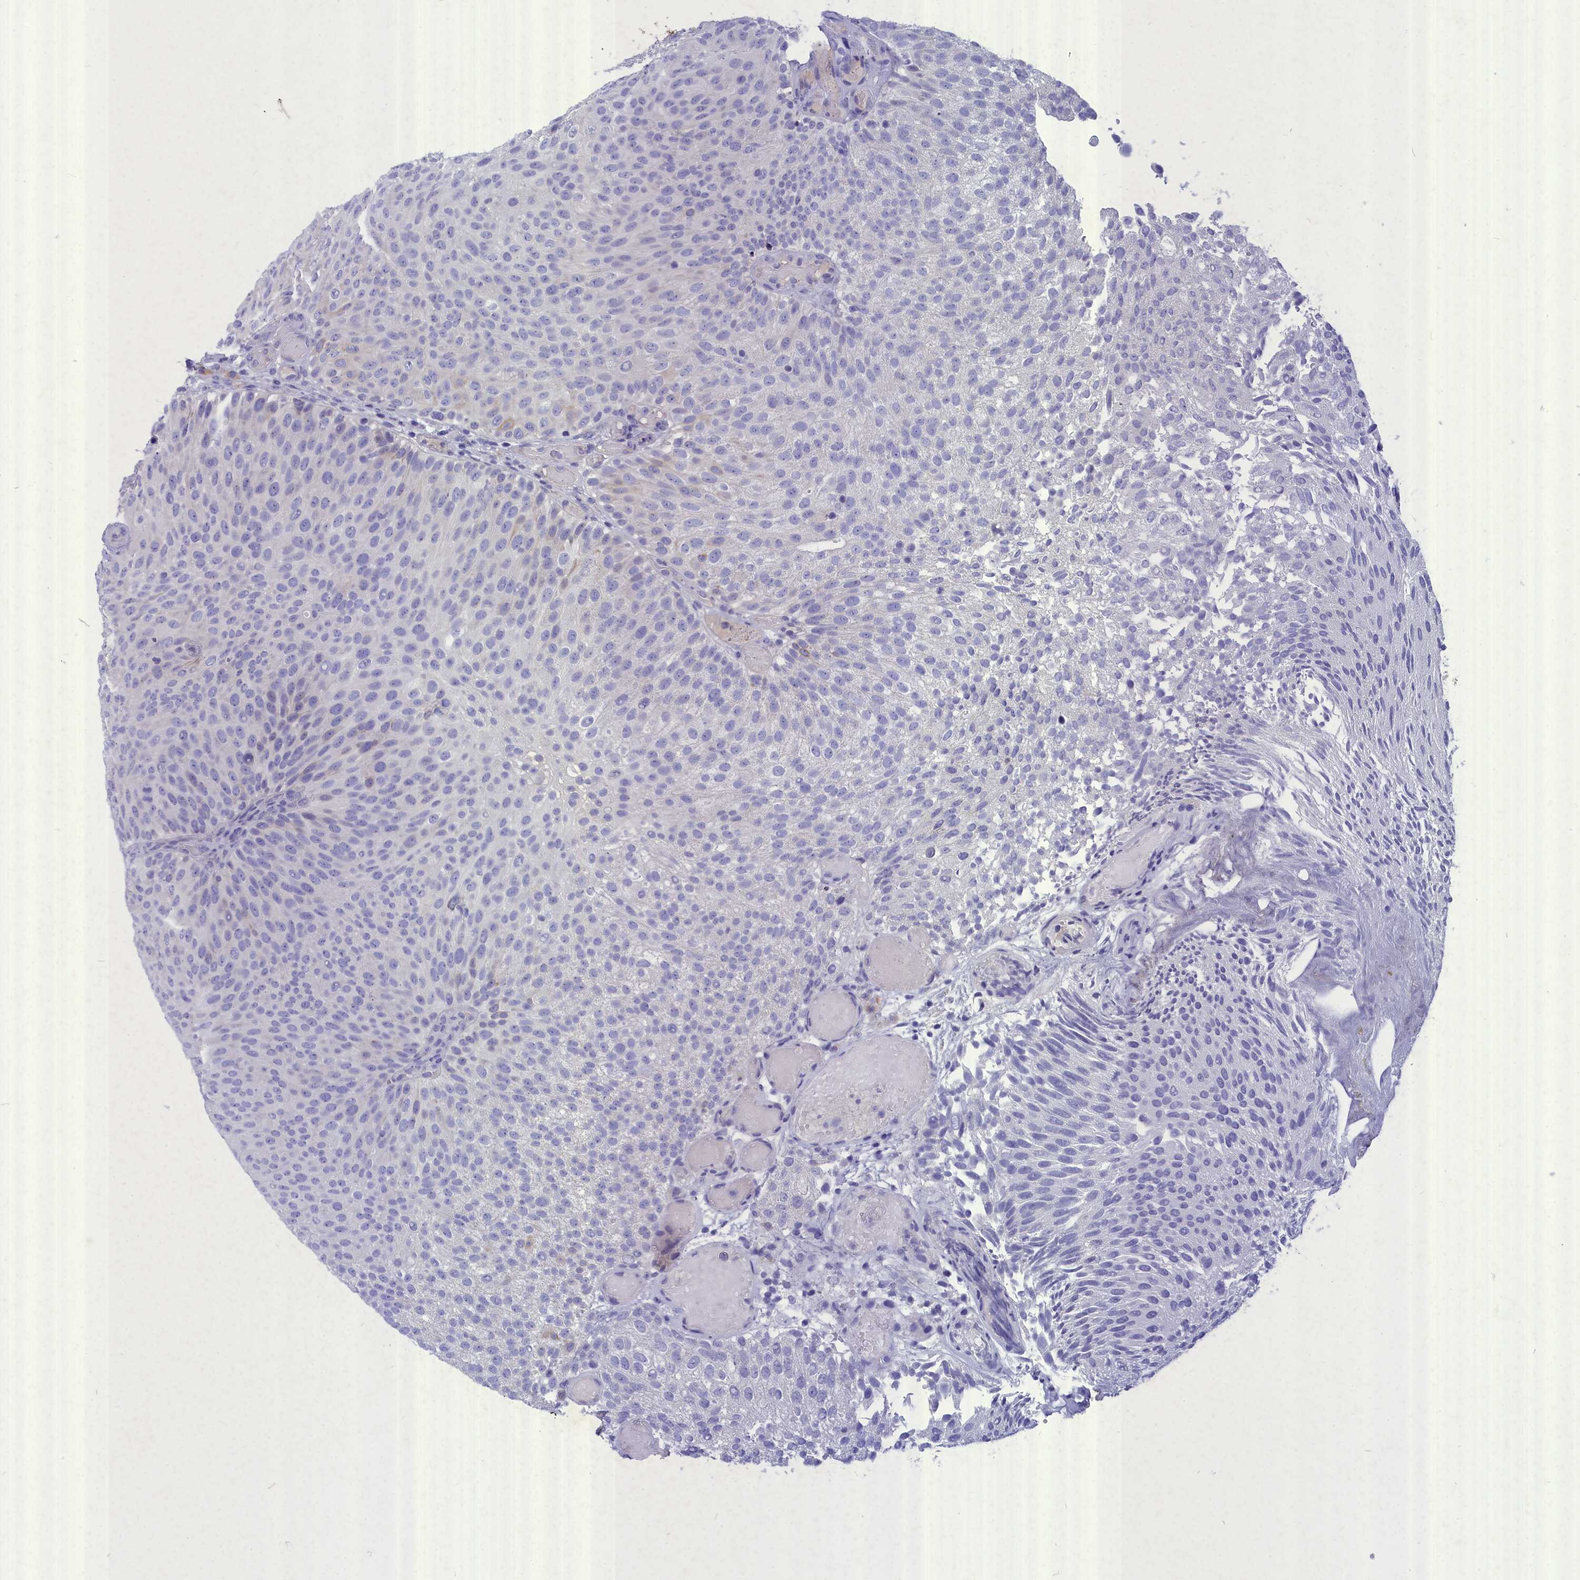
{"staining": {"intensity": "negative", "quantity": "none", "location": "none"}, "tissue": "urothelial cancer", "cell_type": "Tumor cells", "image_type": "cancer", "snomed": [{"axis": "morphology", "description": "Urothelial carcinoma, Low grade"}, {"axis": "topography", "description": "Urinary bladder"}], "caption": "This is a image of immunohistochemistry (IHC) staining of urothelial cancer, which shows no staining in tumor cells.", "gene": "DEFB119", "patient": {"sex": "male", "age": 78}}